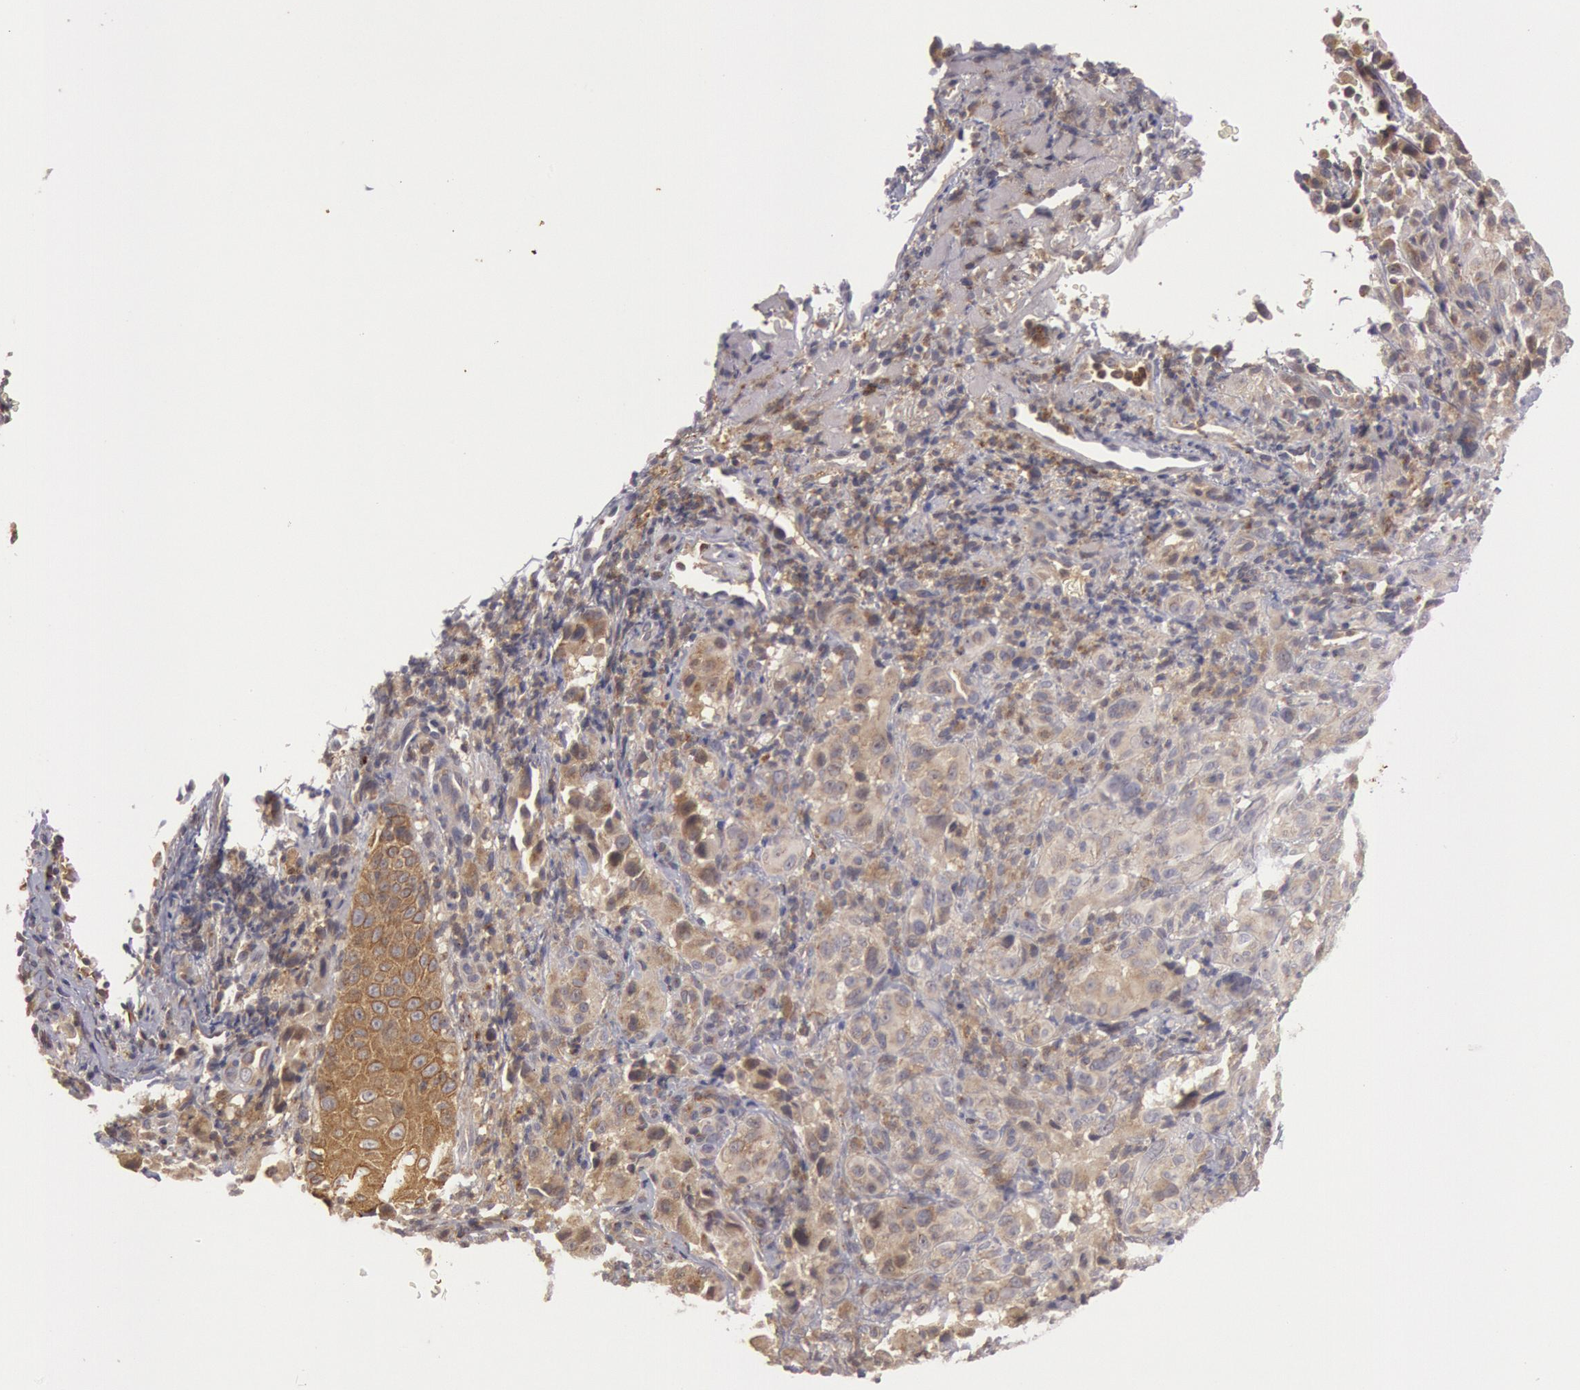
{"staining": {"intensity": "moderate", "quantity": ">75%", "location": "cytoplasmic/membranous"}, "tissue": "melanoma", "cell_type": "Tumor cells", "image_type": "cancer", "snomed": [{"axis": "morphology", "description": "Malignant melanoma, NOS"}, {"axis": "topography", "description": "Skin"}], "caption": "Malignant melanoma stained with DAB (3,3'-diaminobenzidine) IHC reveals medium levels of moderate cytoplasmic/membranous positivity in approximately >75% of tumor cells.", "gene": "PLA2G6", "patient": {"sex": "male", "age": 75}}